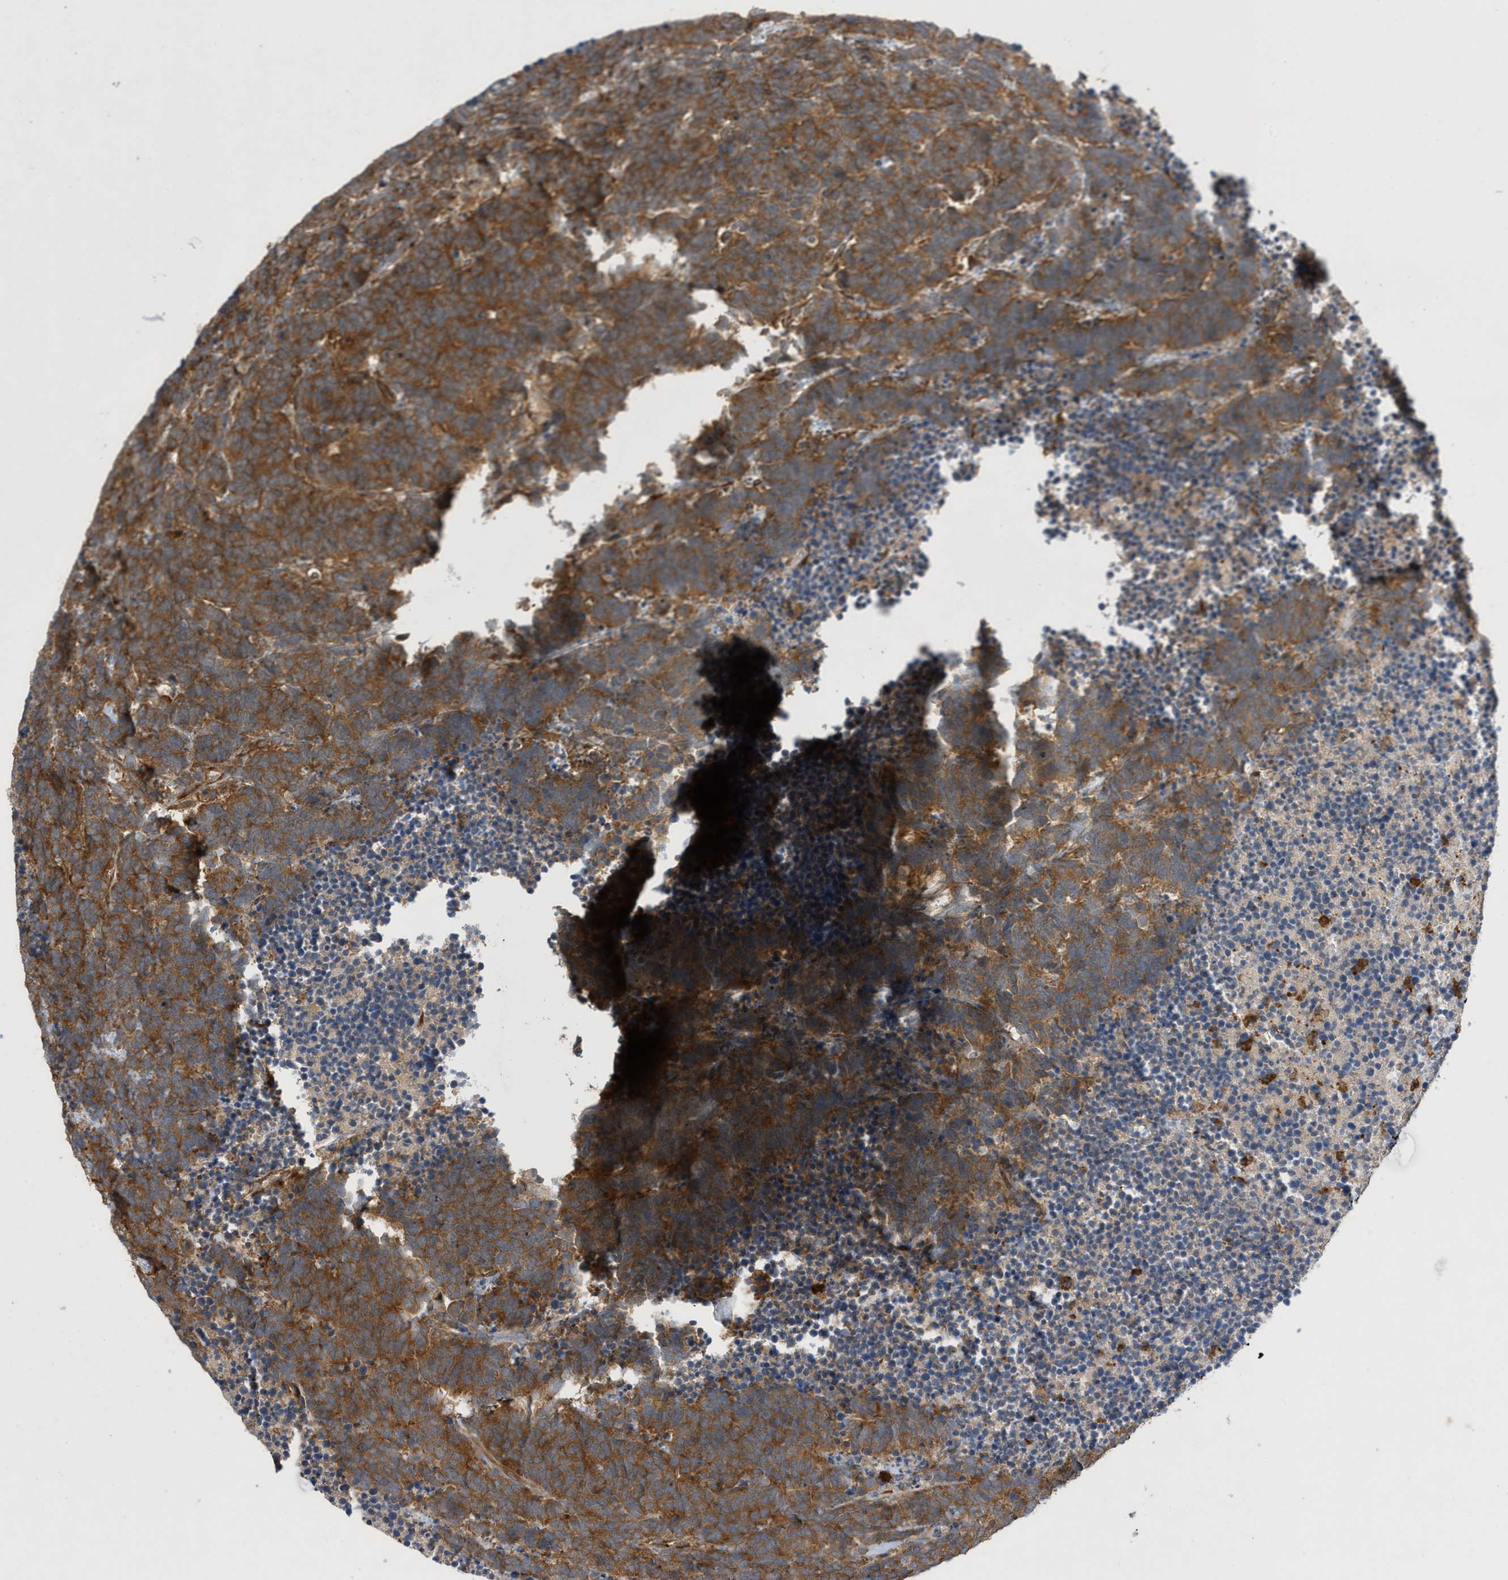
{"staining": {"intensity": "moderate", "quantity": ">75%", "location": "cytoplasmic/membranous"}, "tissue": "carcinoid", "cell_type": "Tumor cells", "image_type": "cancer", "snomed": [{"axis": "morphology", "description": "Carcinoma, NOS"}, {"axis": "morphology", "description": "Carcinoid, malignant, NOS"}, {"axis": "topography", "description": "Urinary bladder"}], "caption": "A brown stain shows moderate cytoplasmic/membranous positivity of a protein in human malignant carcinoid tumor cells. The staining is performed using DAB (3,3'-diaminobenzidine) brown chromogen to label protein expression. The nuclei are counter-stained blue using hematoxylin.", "gene": "LAPTM4A", "patient": {"sex": "male", "age": 57}}